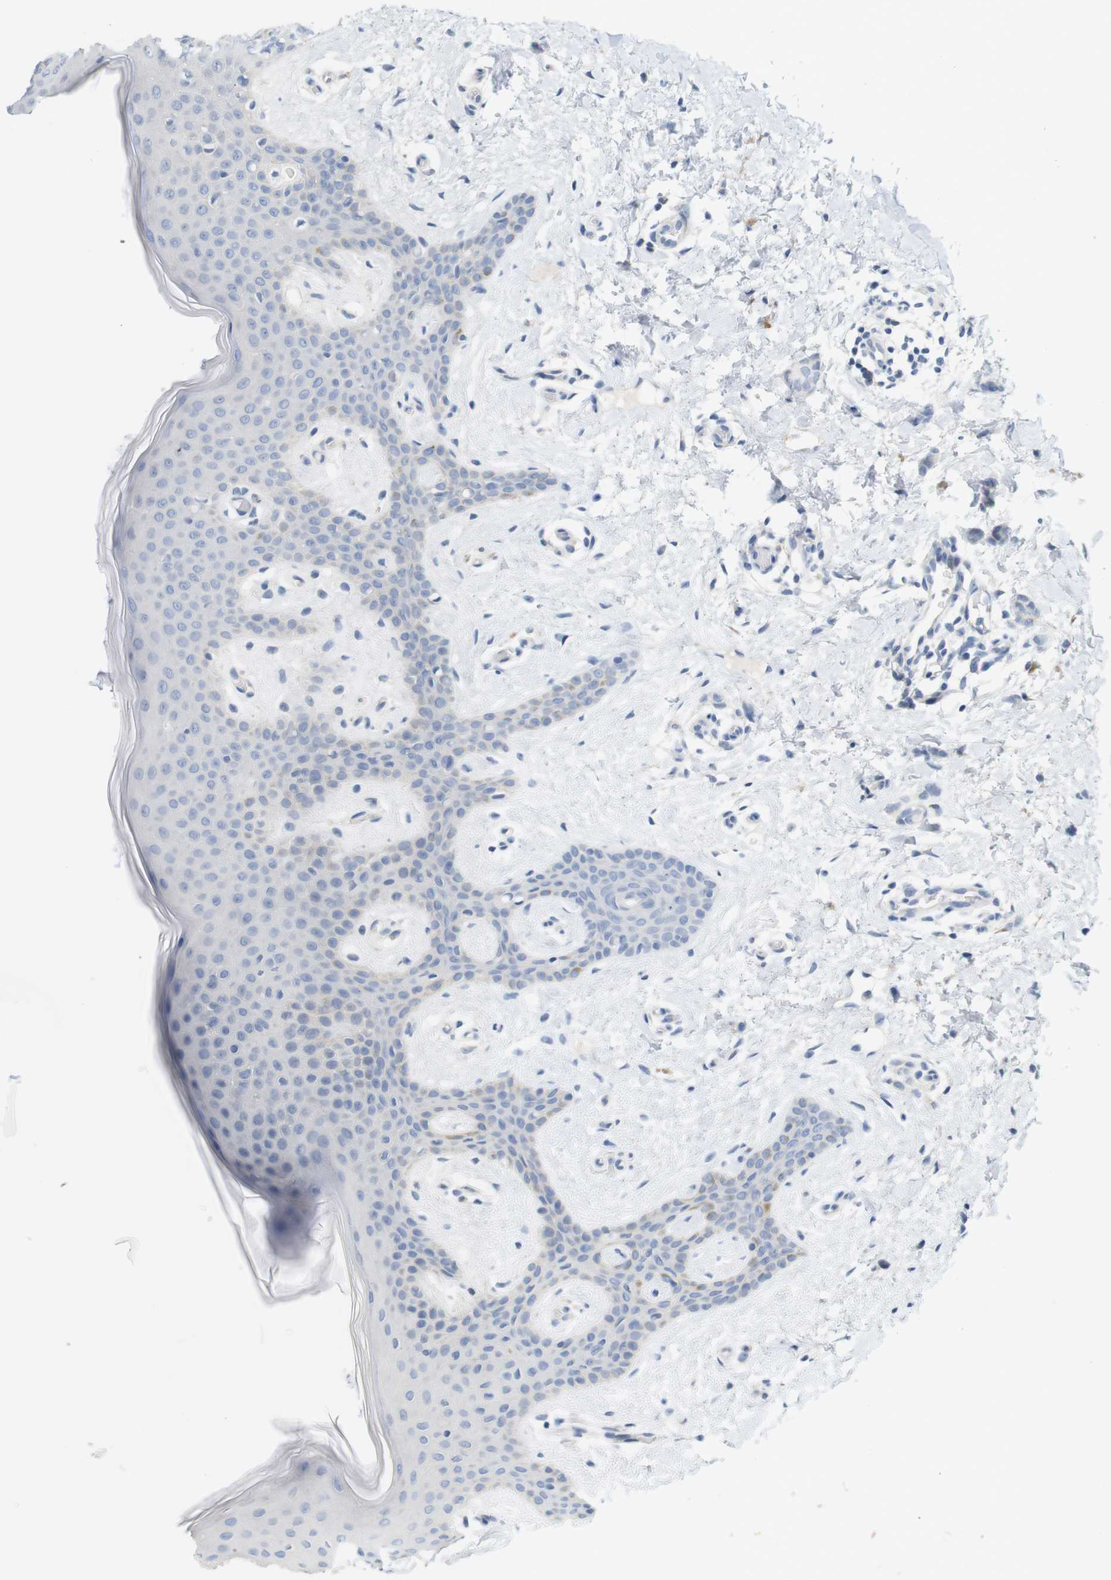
{"staining": {"intensity": "negative", "quantity": "none", "location": "none"}, "tissue": "breast cancer", "cell_type": "Tumor cells", "image_type": "cancer", "snomed": [{"axis": "morphology", "description": "Lobular carcinoma"}, {"axis": "topography", "description": "Skin"}, {"axis": "topography", "description": "Breast"}], "caption": "This is an immunohistochemistry photomicrograph of human breast cancer (lobular carcinoma). There is no positivity in tumor cells.", "gene": "RGS9", "patient": {"sex": "female", "age": 46}}